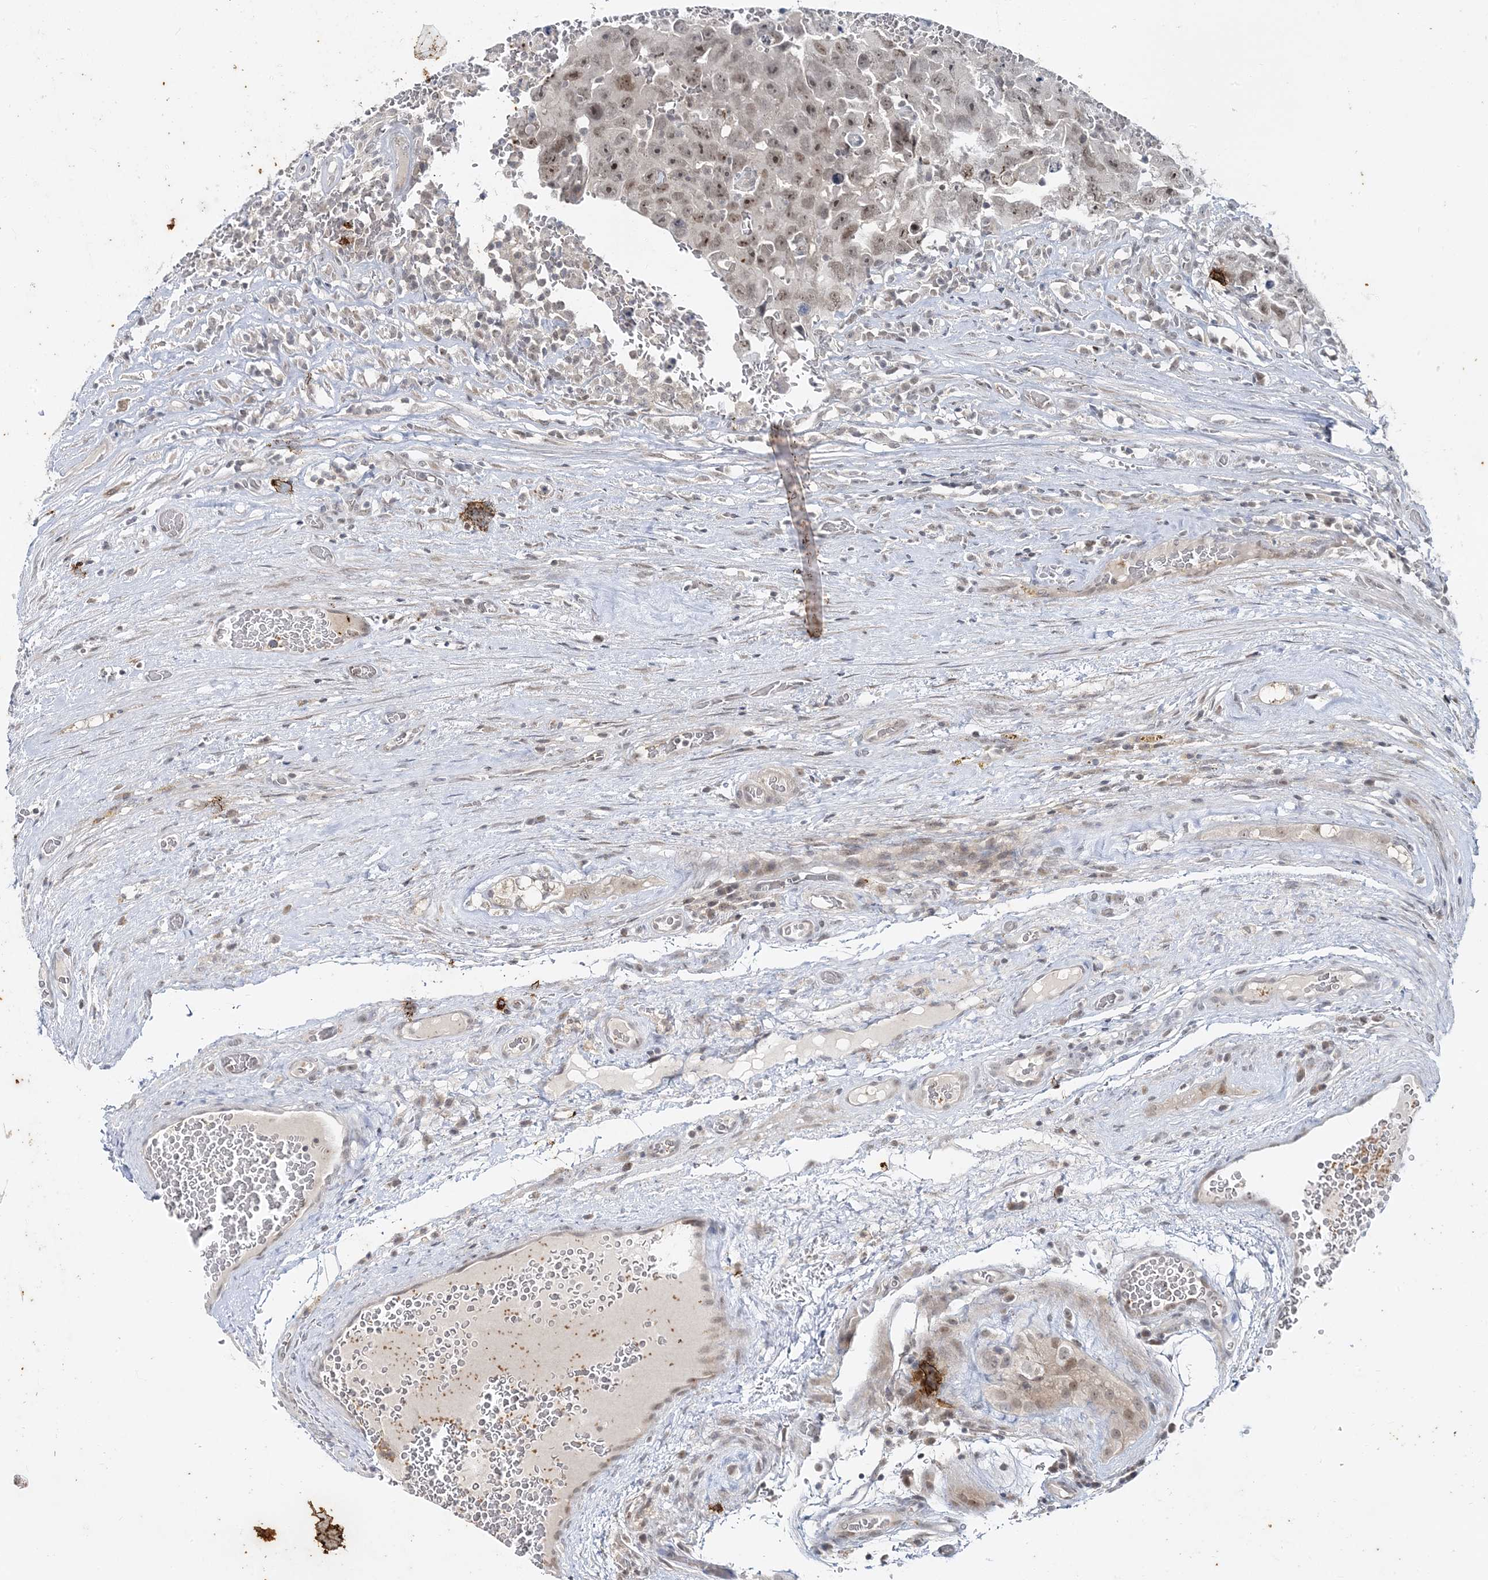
{"staining": {"intensity": "weak", "quantity": ">75%", "location": "nuclear"}, "tissue": "testis cancer", "cell_type": "Tumor cells", "image_type": "cancer", "snomed": [{"axis": "morphology", "description": "Carcinoma, Embryonal, NOS"}, {"axis": "topography", "description": "Testis"}], "caption": "Approximately >75% of tumor cells in human testis cancer demonstrate weak nuclear protein staining as visualized by brown immunohistochemical staining.", "gene": "LEXM", "patient": {"sex": "male", "age": 26}}